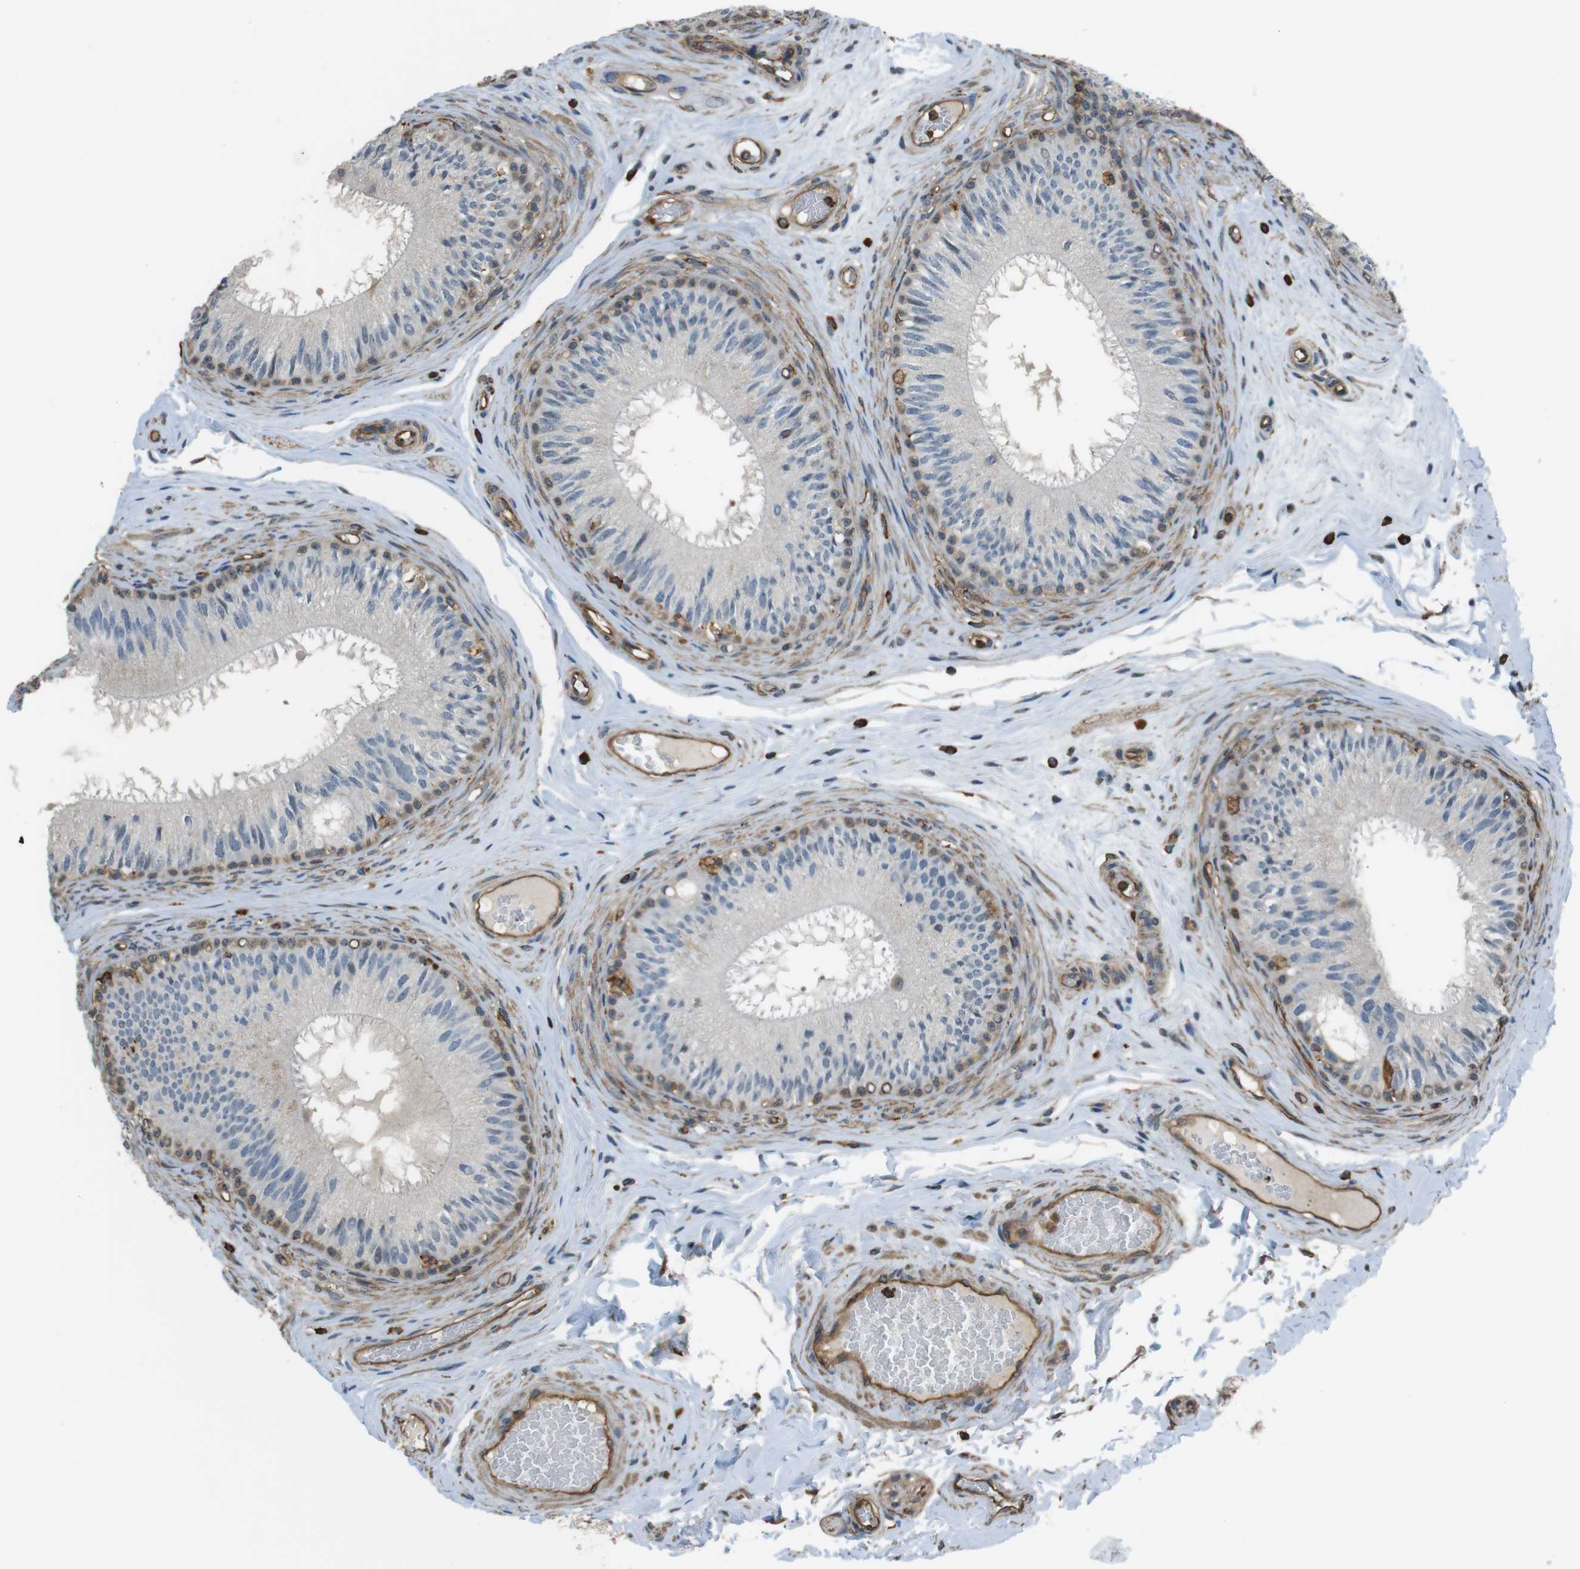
{"staining": {"intensity": "moderate", "quantity": "25%-75%", "location": "cytoplasmic/membranous"}, "tissue": "epididymis", "cell_type": "Glandular cells", "image_type": "normal", "snomed": [{"axis": "morphology", "description": "Normal tissue, NOS"}, {"axis": "topography", "description": "Testis"}, {"axis": "topography", "description": "Epididymis"}], "caption": "The photomicrograph reveals staining of unremarkable epididymis, revealing moderate cytoplasmic/membranous protein positivity (brown color) within glandular cells. The protein is stained brown, and the nuclei are stained in blue (DAB (3,3'-diaminobenzidine) IHC with brightfield microscopy, high magnification).", "gene": "FCAR", "patient": {"sex": "male", "age": 36}}